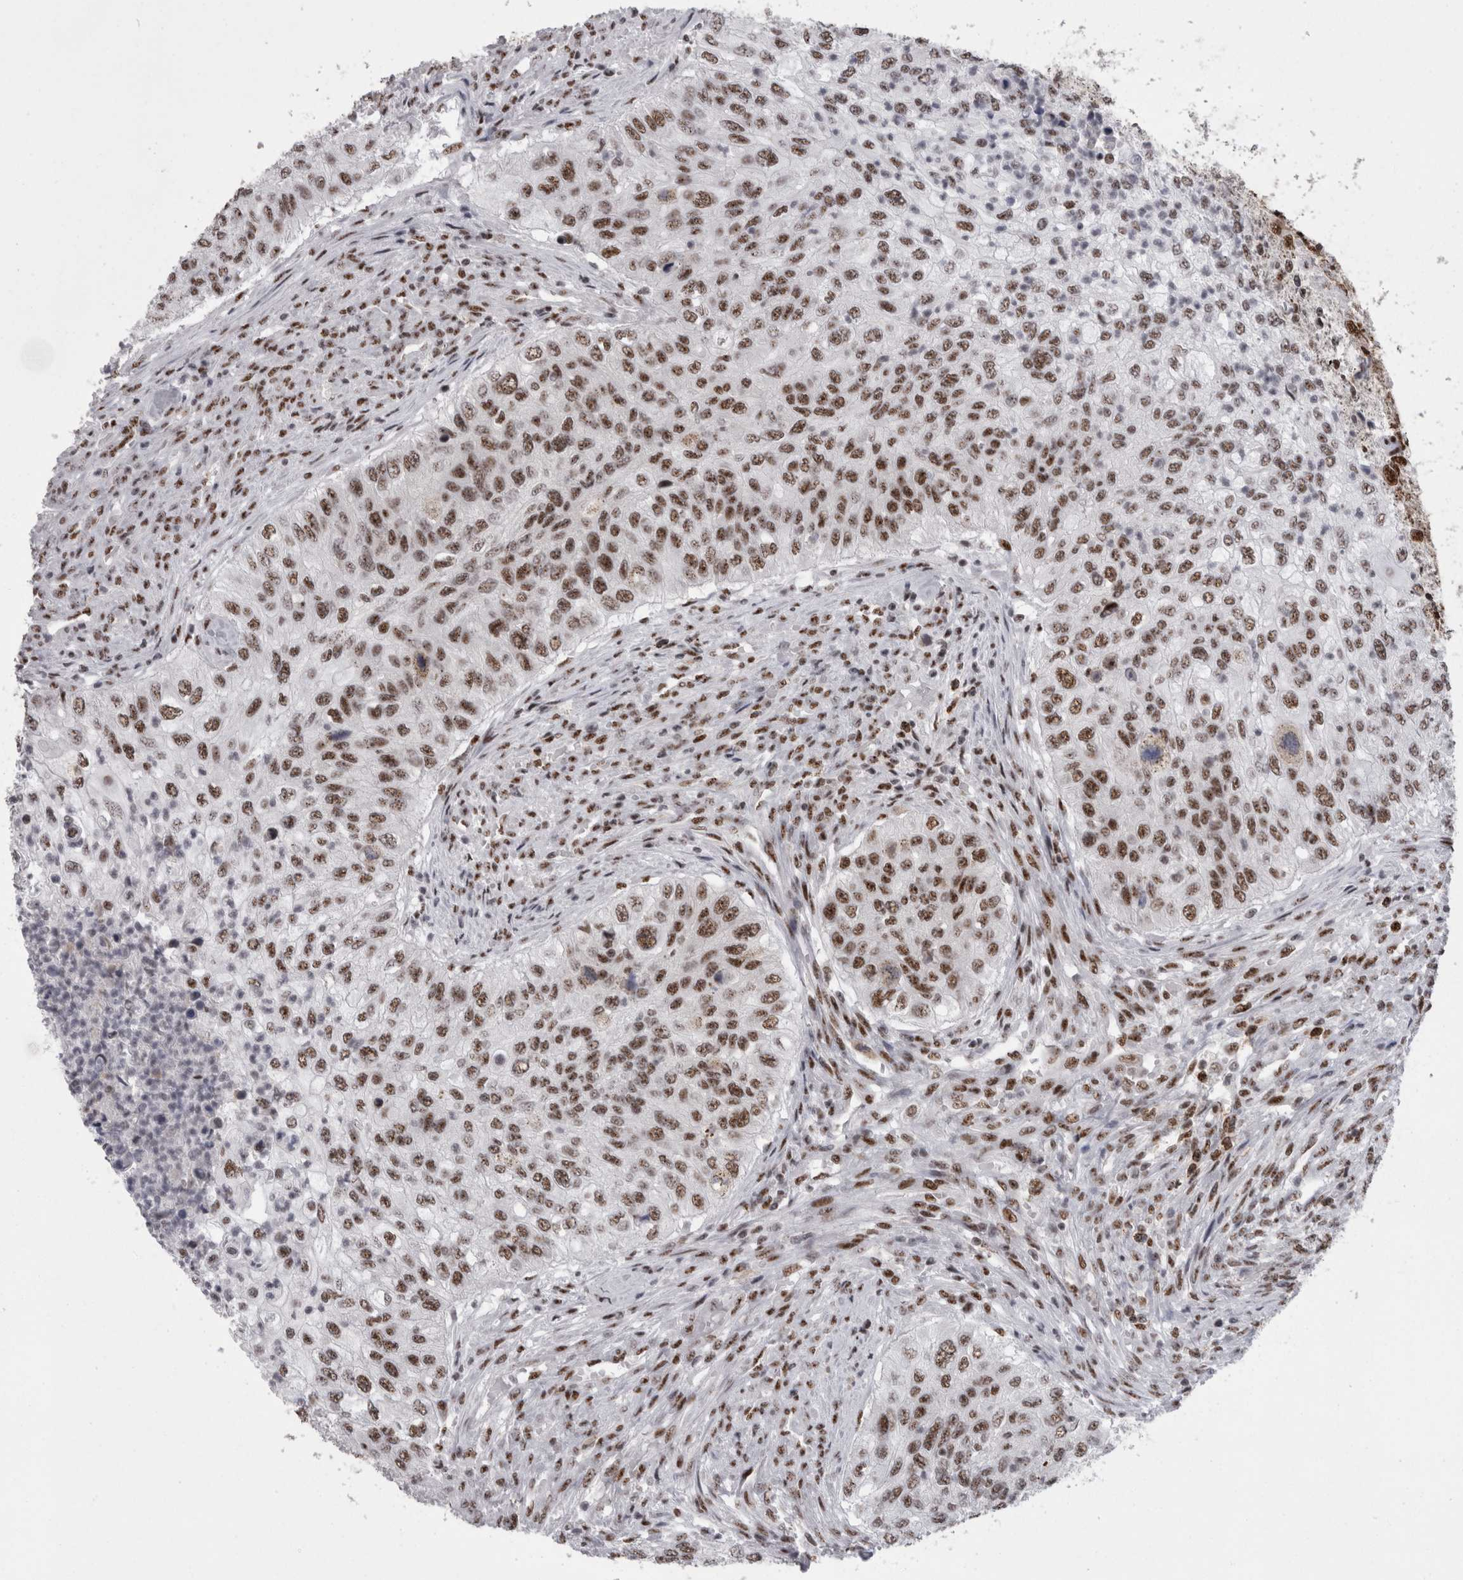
{"staining": {"intensity": "moderate", "quantity": ">75%", "location": "nuclear"}, "tissue": "urothelial cancer", "cell_type": "Tumor cells", "image_type": "cancer", "snomed": [{"axis": "morphology", "description": "Urothelial carcinoma, High grade"}, {"axis": "topography", "description": "Urinary bladder"}], "caption": "Protein expression by immunohistochemistry (IHC) reveals moderate nuclear expression in about >75% of tumor cells in high-grade urothelial carcinoma.", "gene": "SNRNP40", "patient": {"sex": "female", "age": 60}}